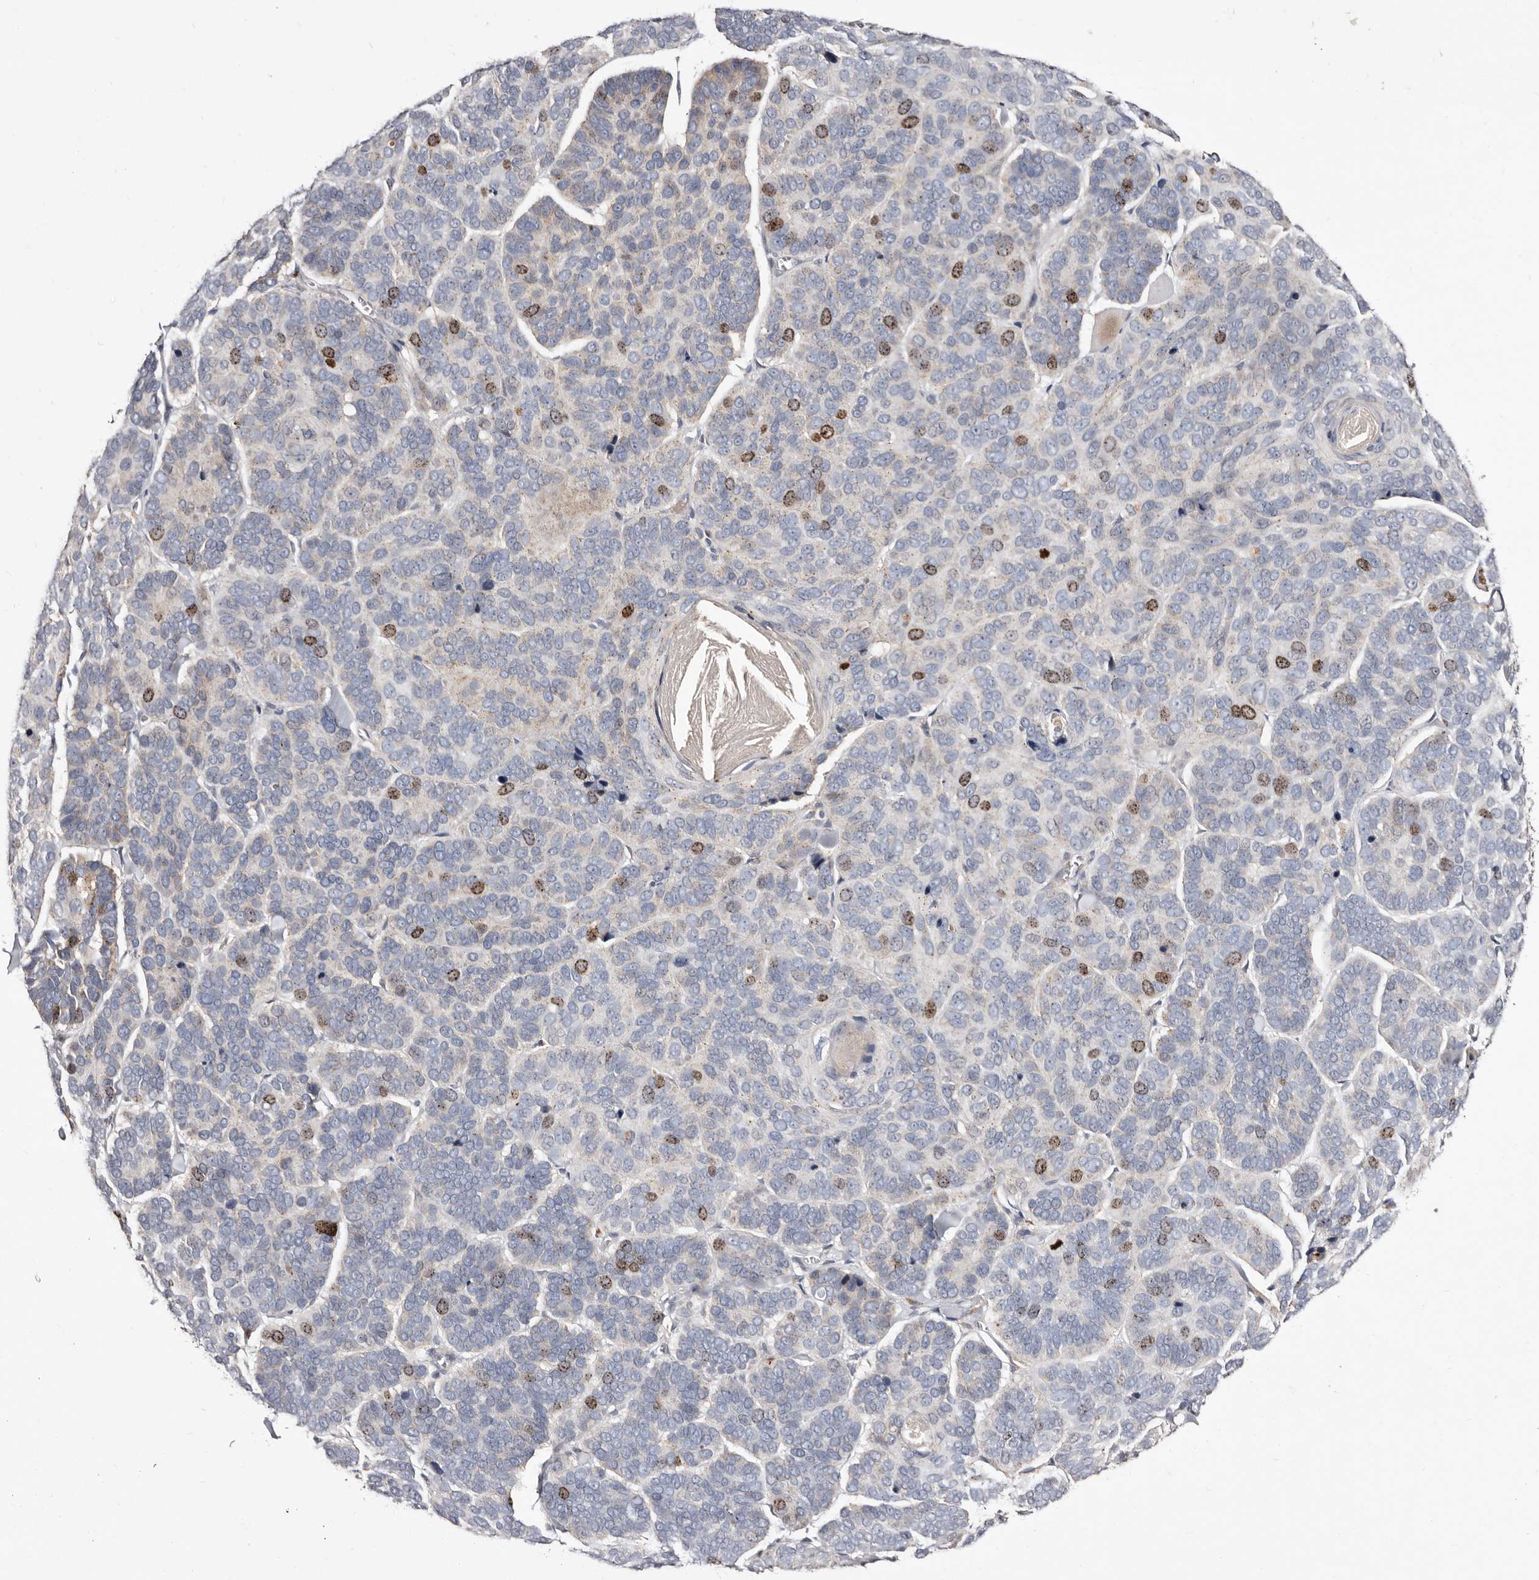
{"staining": {"intensity": "moderate", "quantity": "<25%", "location": "nuclear"}, "tissue": "skin cancer", "cell_type": "Tumor cells", "image_type": "cancer", "snomed": [{"axis": "morphology", "description": "Basal cell carcinoma"}, {"axis": "topography", "description": "Skin"}], "caption": "Skin cancer (basal cell carcinoma) stained with IHC demonstrates moderate nuclear positivity in approximately <25% of tumor cells.", "gene": "CDCA8", "patient": {"sex": "male", "age": 62}}